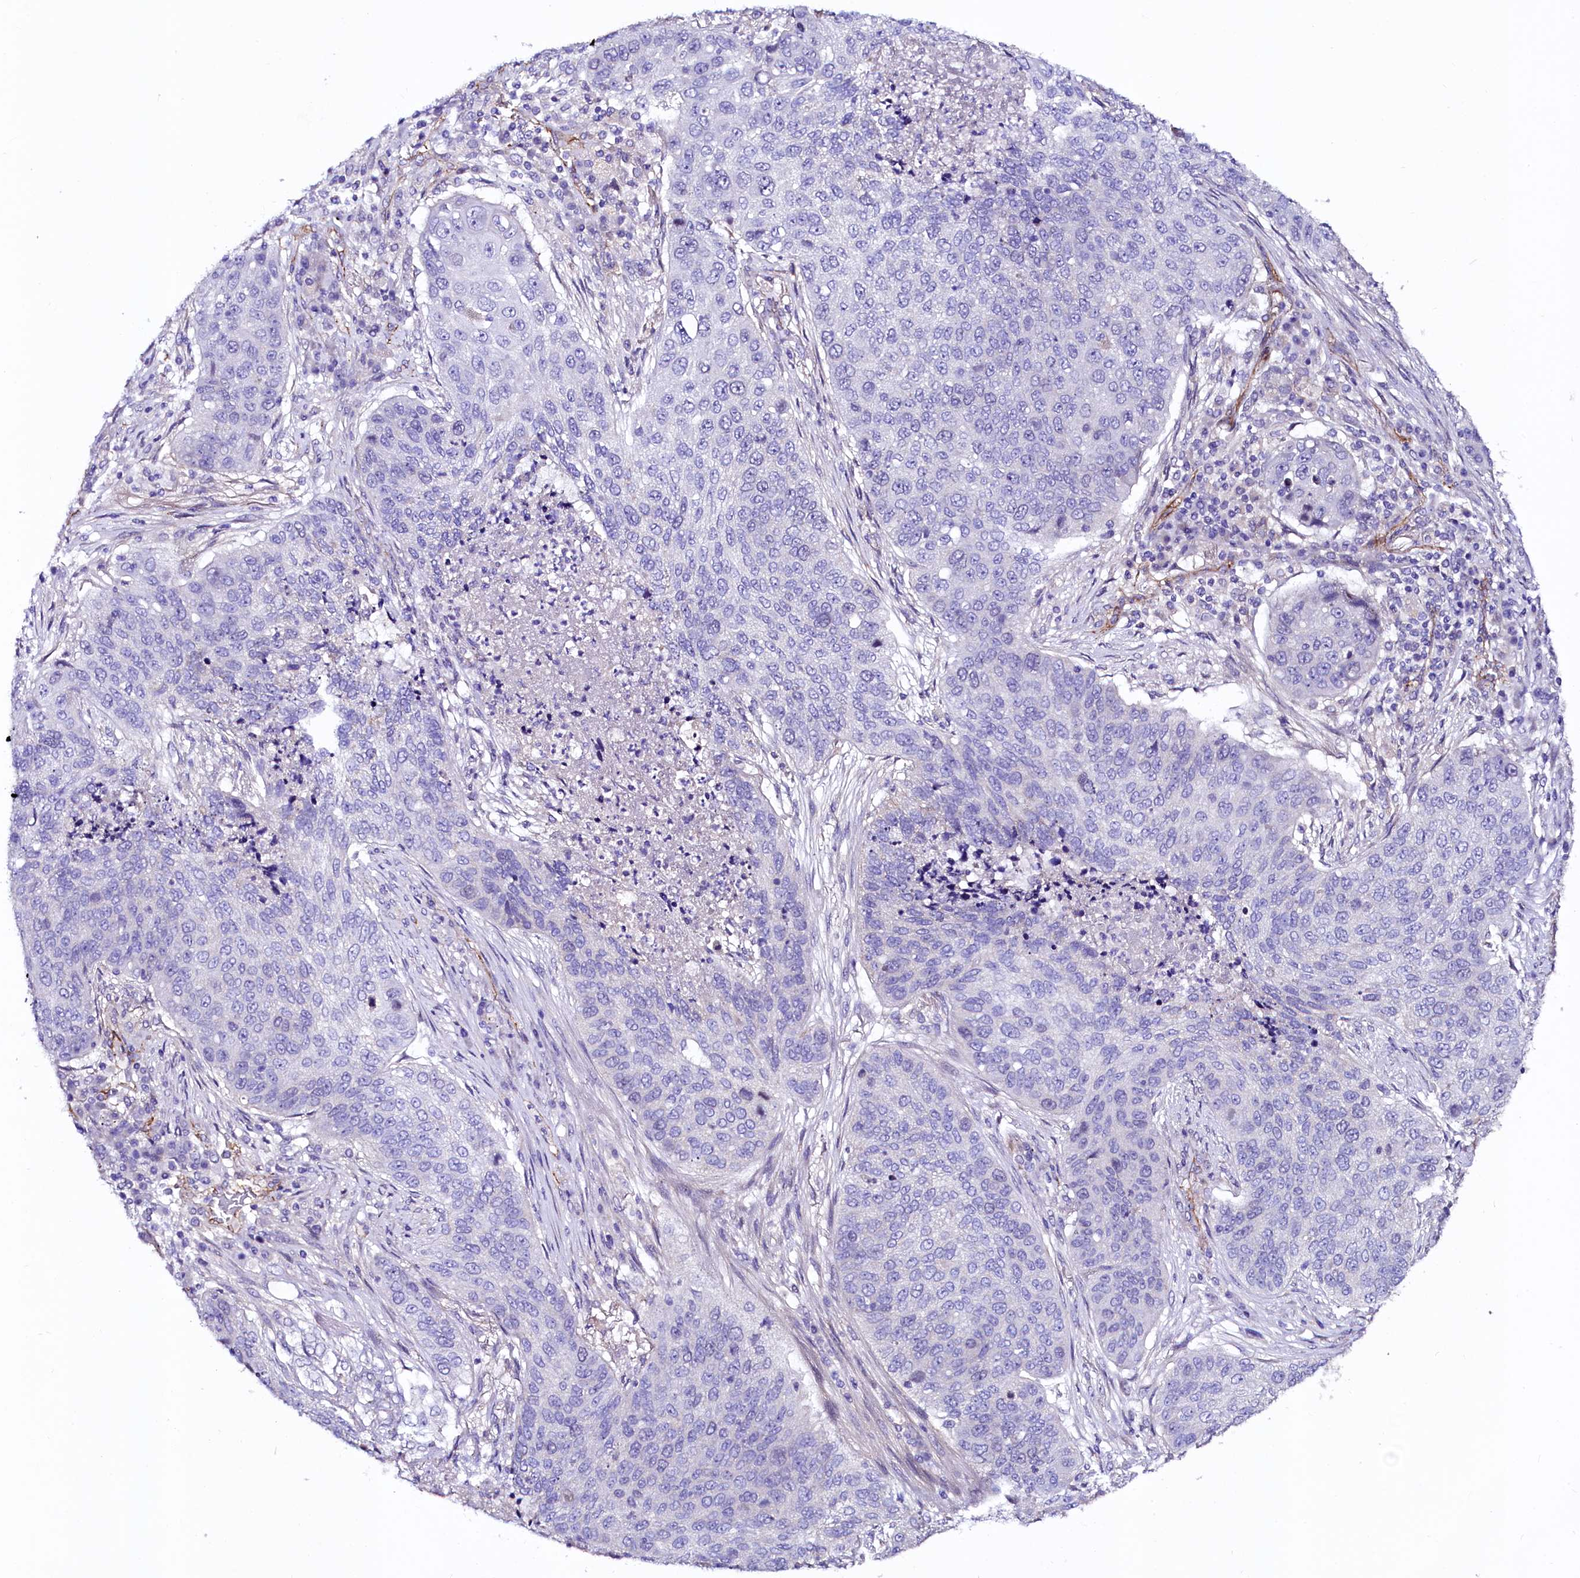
{"staining": {"intensity": "negative", "quantity": "none", "location": "none"}, "tissue": "lung cancer", "cell_type": "Tumor cells", "image_type": "cancer", "snomed": [{"axis": "morphology", "description": "Squamous cell carcinoma, NOS"}, {"axis": "topography", "description": "Lung"}], "caption": "Tumor cells show no significant staining in lung cancer (squamous cell carcinoma).", "gene": "SLF1", "patient": {"sex": "female", "age": 63}}